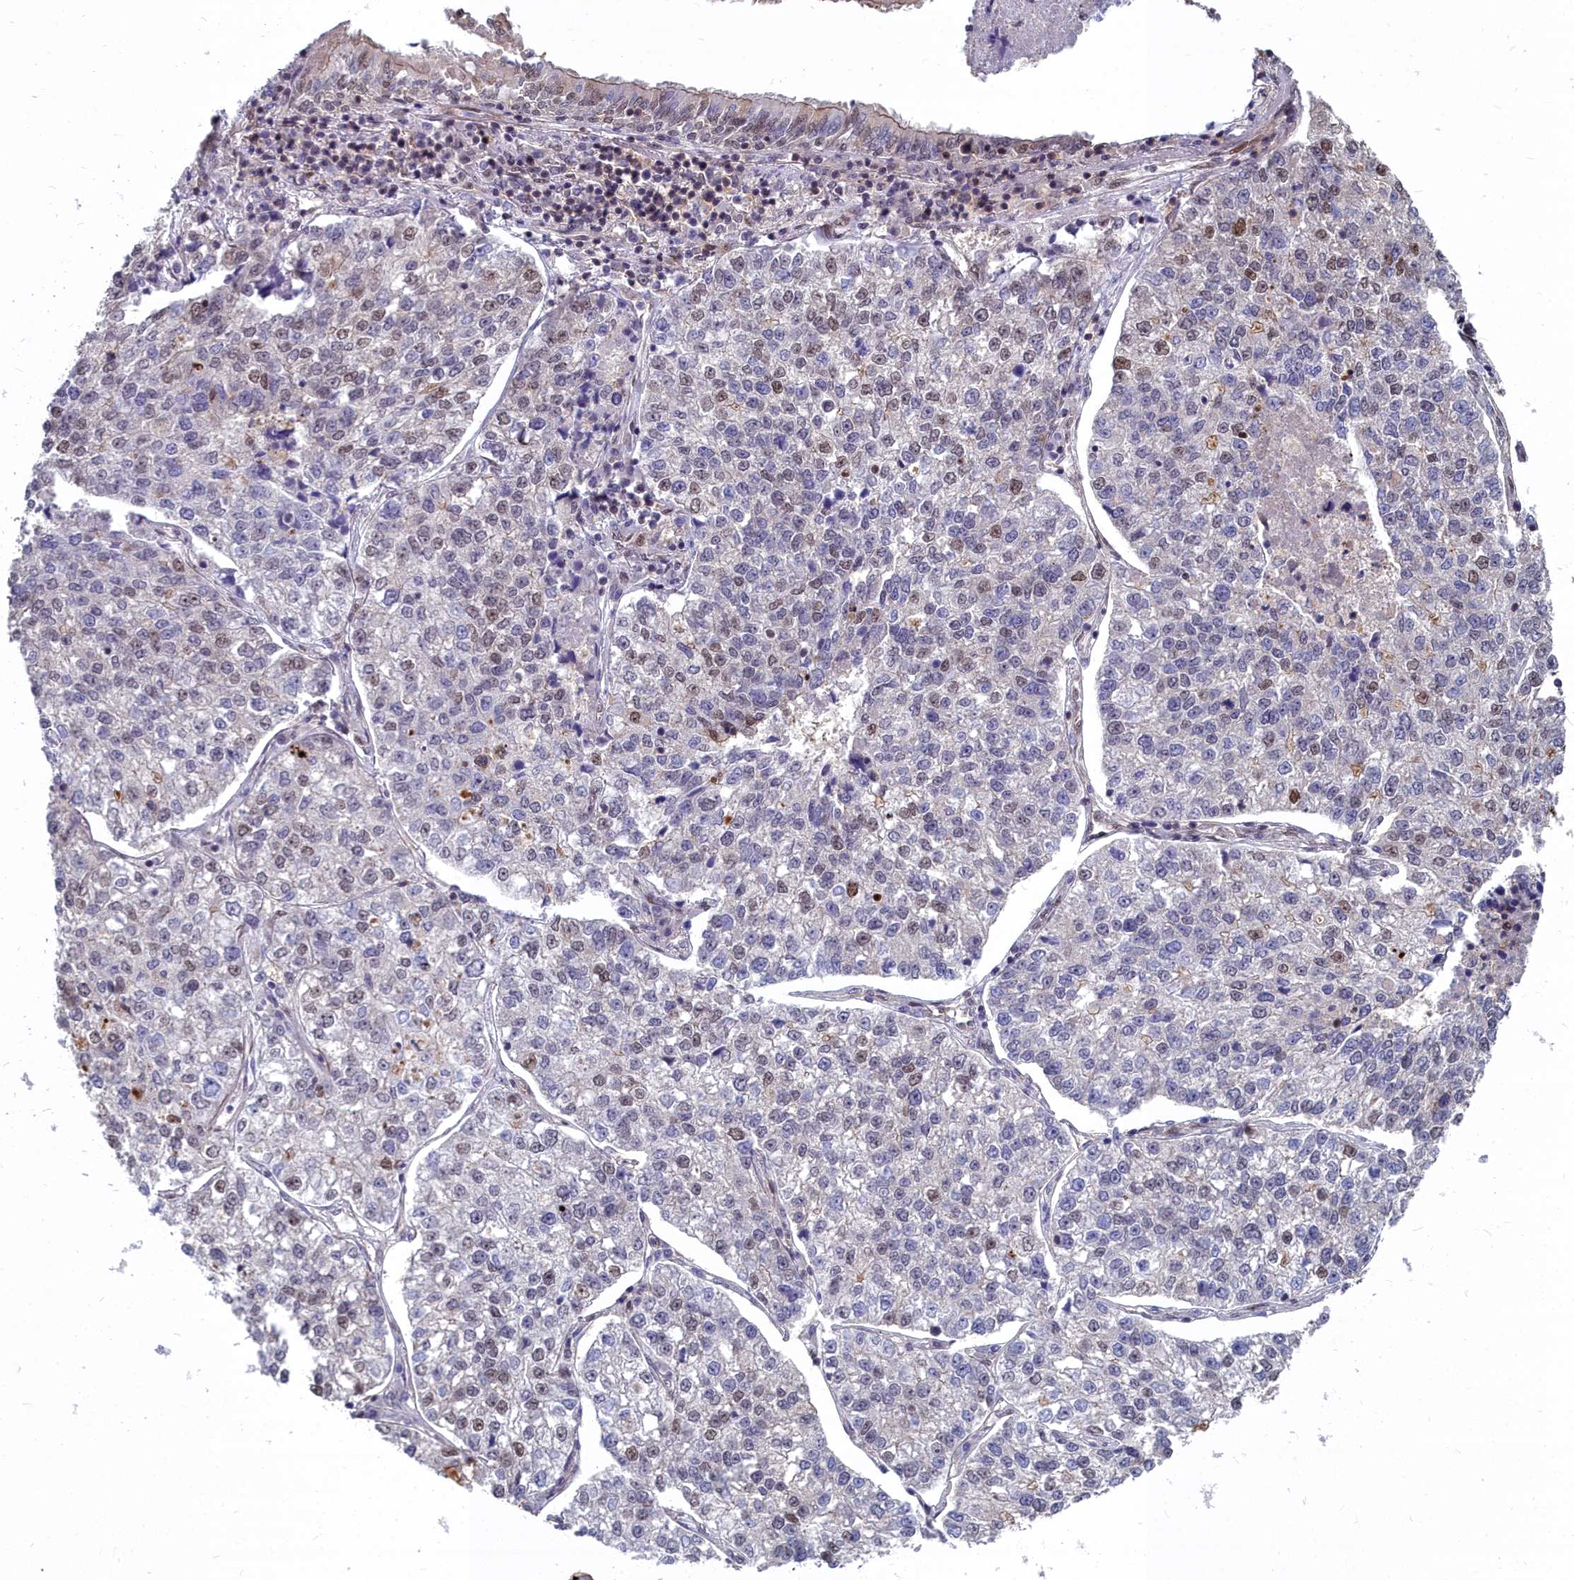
{"staining": {"intensity": "weak", "quantity": "<25%", "location": "nuclear"}, "tissue": "lung cancer", "cell_type": "Tumor cells", "image_type": "cancer", "snomed": [{"axis": "morphology", "description": "Adenocarcinoma, NOS"}, {"axis": "topography", "description": "Lung"}], "caption": "Tumor cells are negative for protein expression in human lung cancer (adenocarcinoma).", "gene": "RPS27A", "patient": {"sex": "male", "age": 49}}